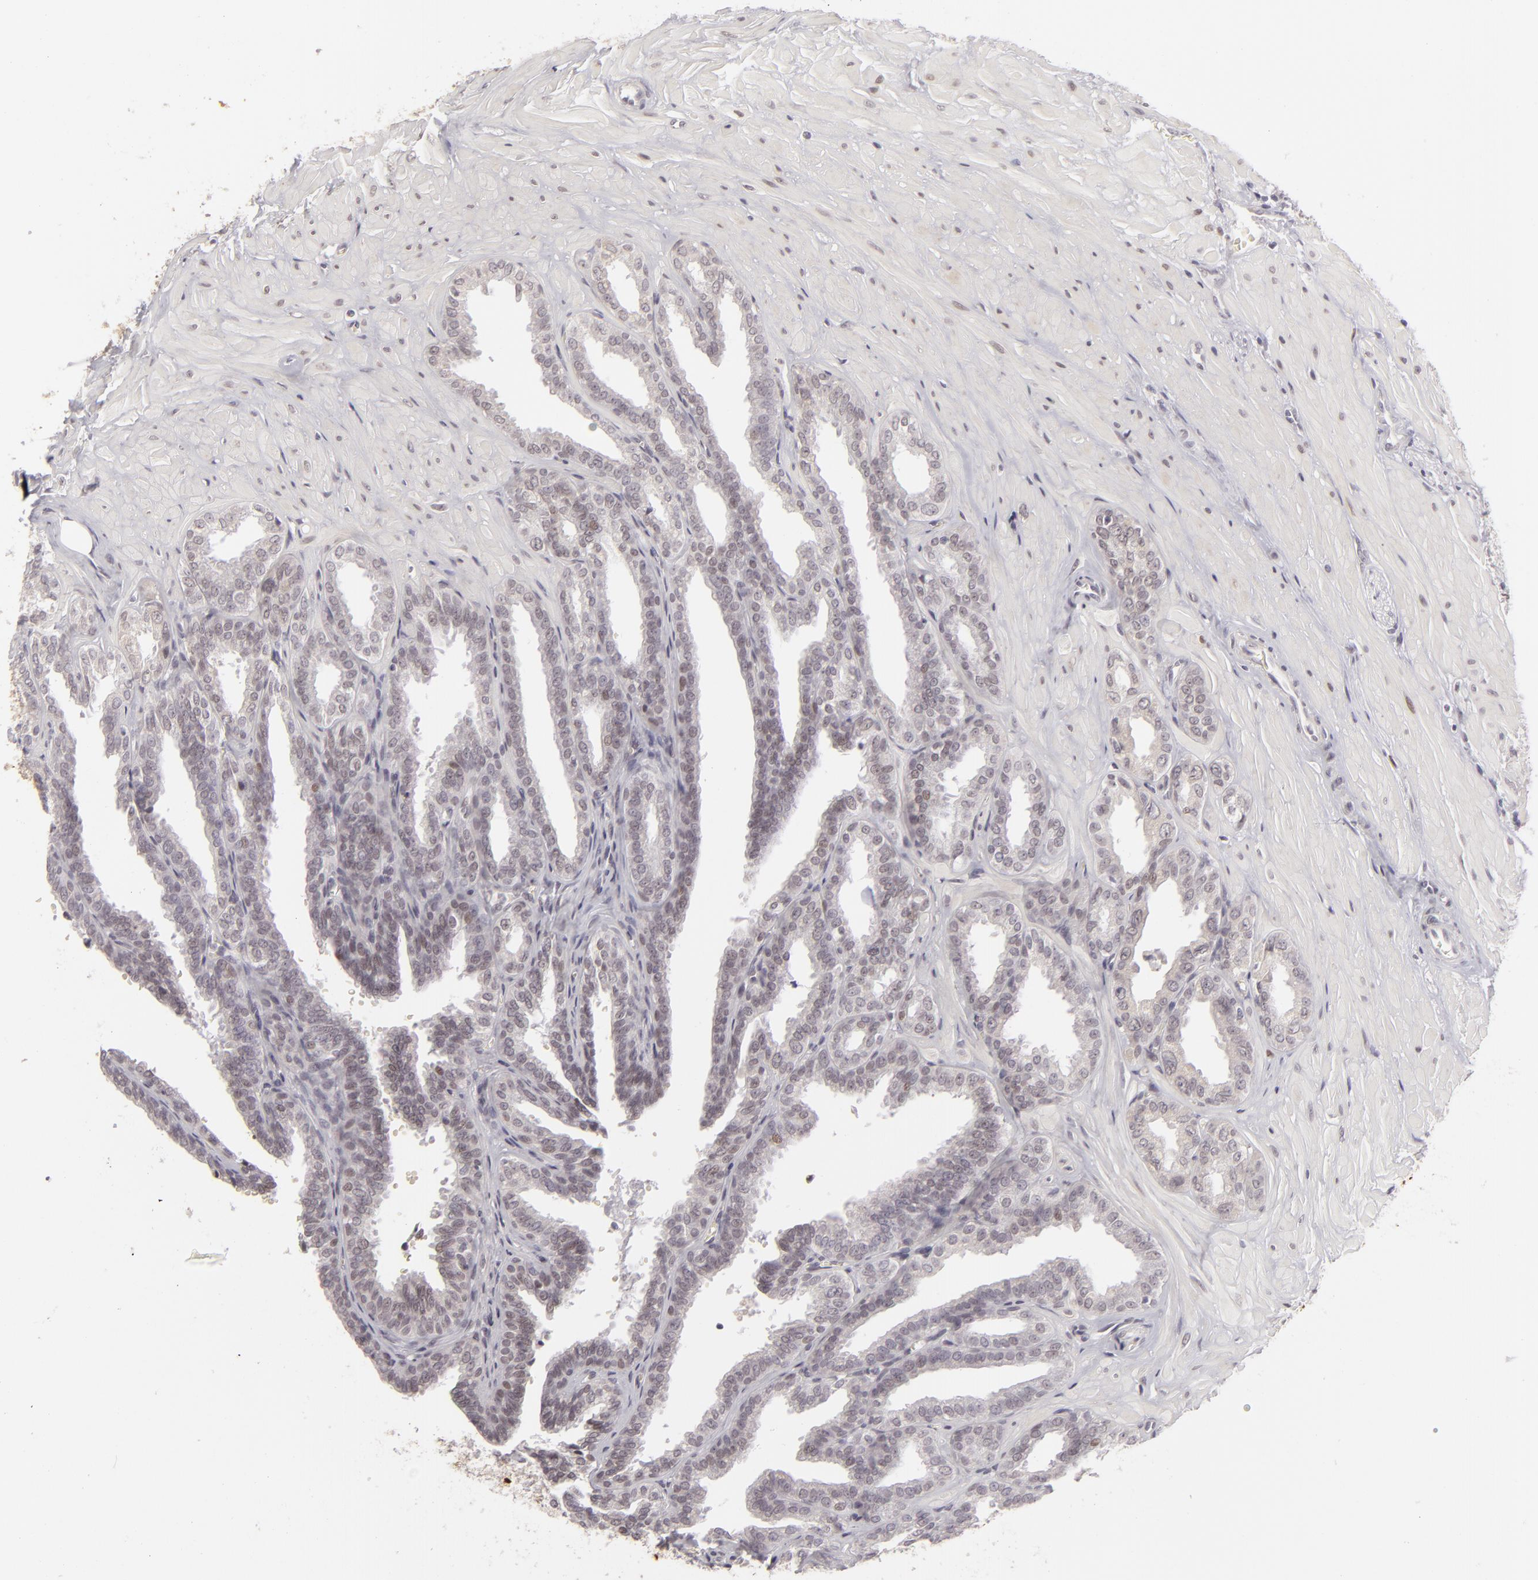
{"staining": {"intensity": "negative", "quantity": "none", "location": "none"}, "tissue": "seminal vesicle", "cell_type": "Glandular cells", "image_type": "normal", "snomed": [{"axis": "morphology", "description": "Normal tissue, NOS"}, {"axis": "topography", "description": "Seminal veicle"}], "caption": "Glandular cells show no significant protein positivity in benign seminal vesicle. Nuclei are stained in blue.", "gene": "SIX1", "patient": {"sex": "male", "age": 26}}